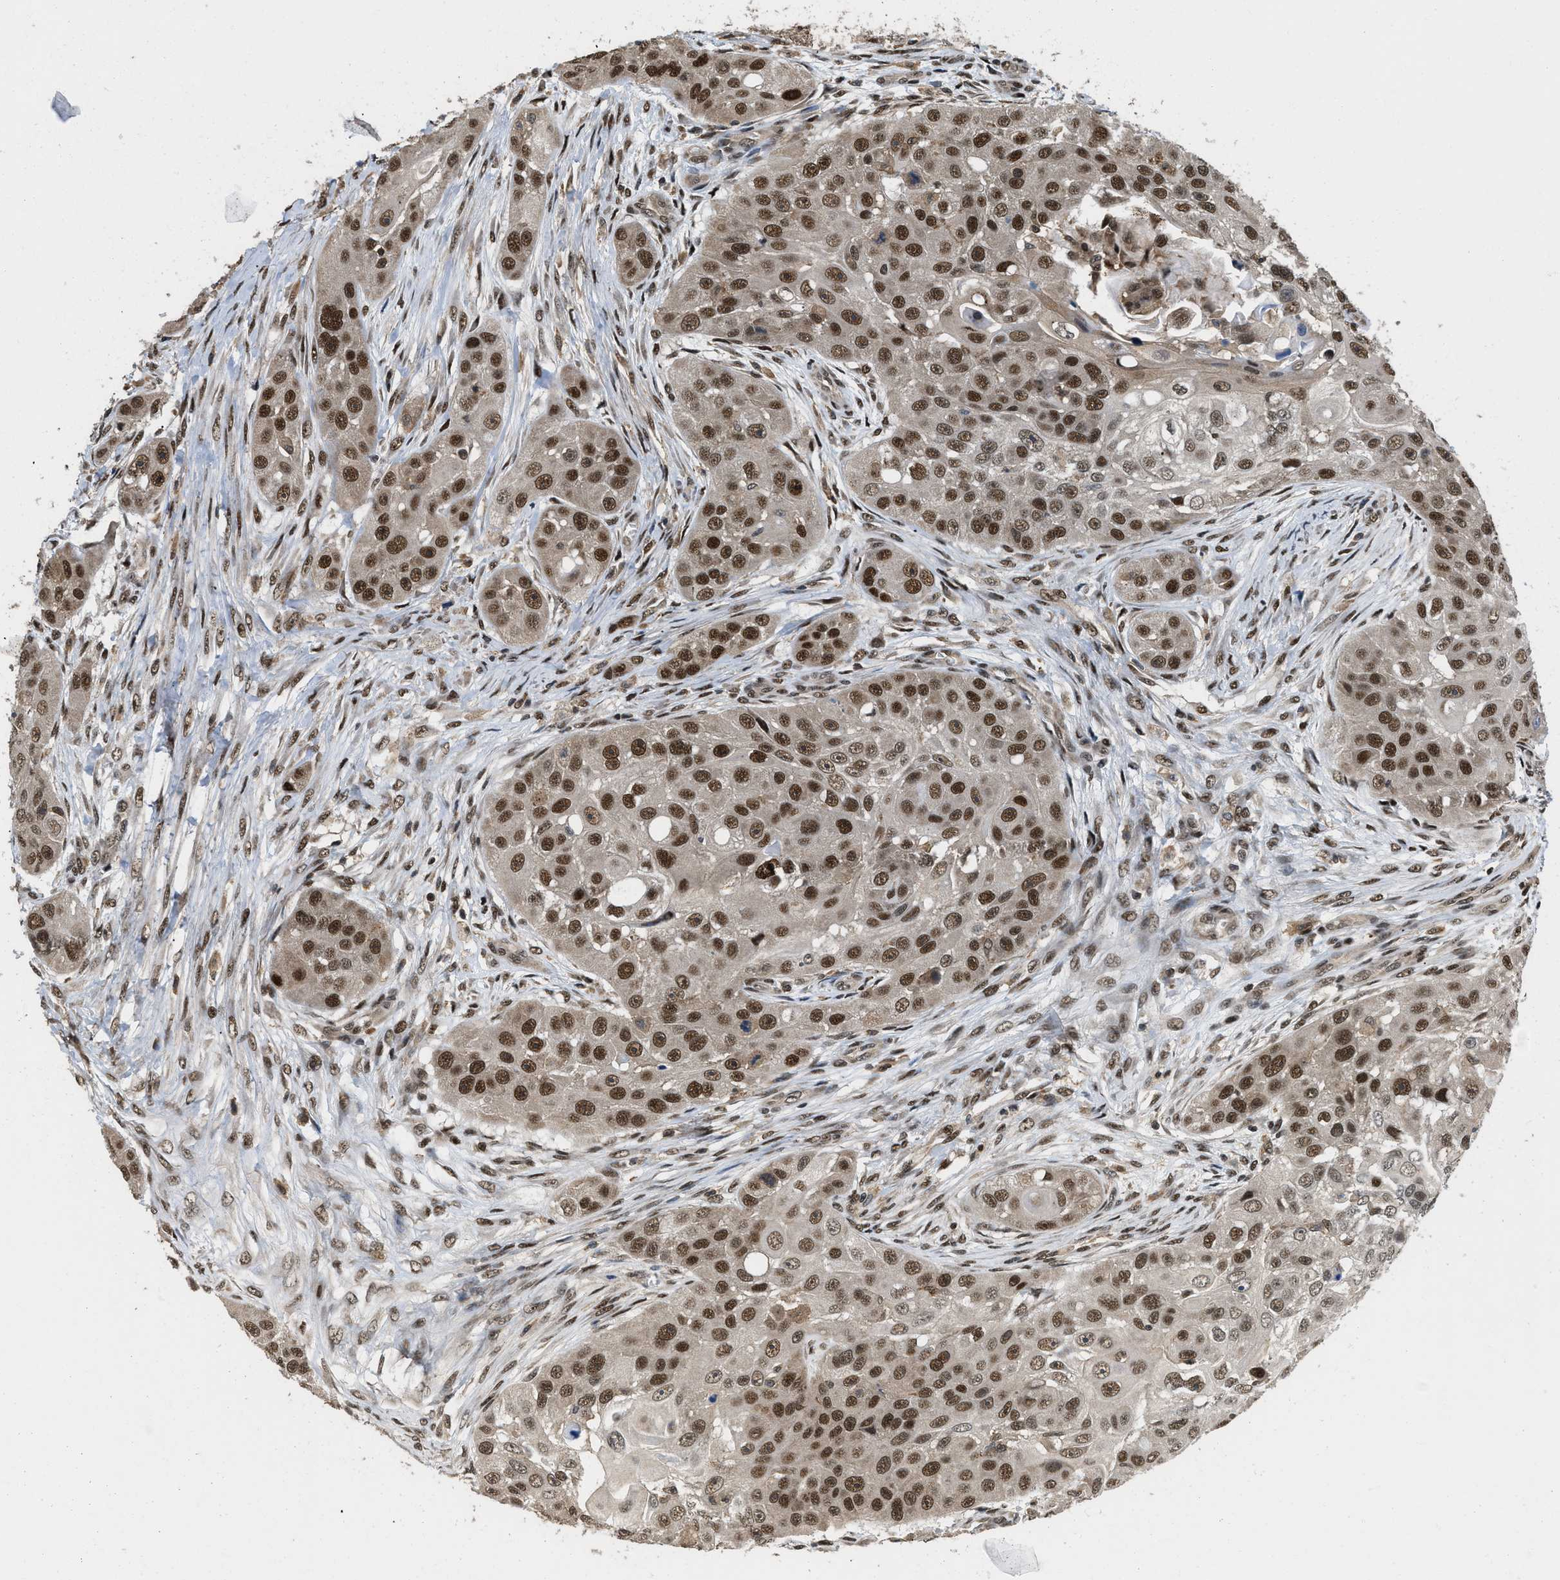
{"staining": {"intensity": "strong", "quantity": ">75%", "location": "cytoplasmic/membranous,nuclear"}, "tissue": "head and neck cancer", "cell_type": "Tumor cells", "image_type": "cancer", "snomed": [{"axis": "morphology", "description": "Normal tissue, NOS"}, {"axis": "morphology", "description": "Squamous cell carcinoma, NOS"}, {"axis": "topography", "description": "Skeletal muscle"}, {"axis": "topography", "description": "Head-Neck"}], "caption": "Tumor cells show high levels of strong cytoplasmic/membranous and nuclear expression in approximately >75% of cells in human head and neck squamous cell carcinoma.", "gene": "ATF7IP", "patient": {"sex": "male", "age": 51}}